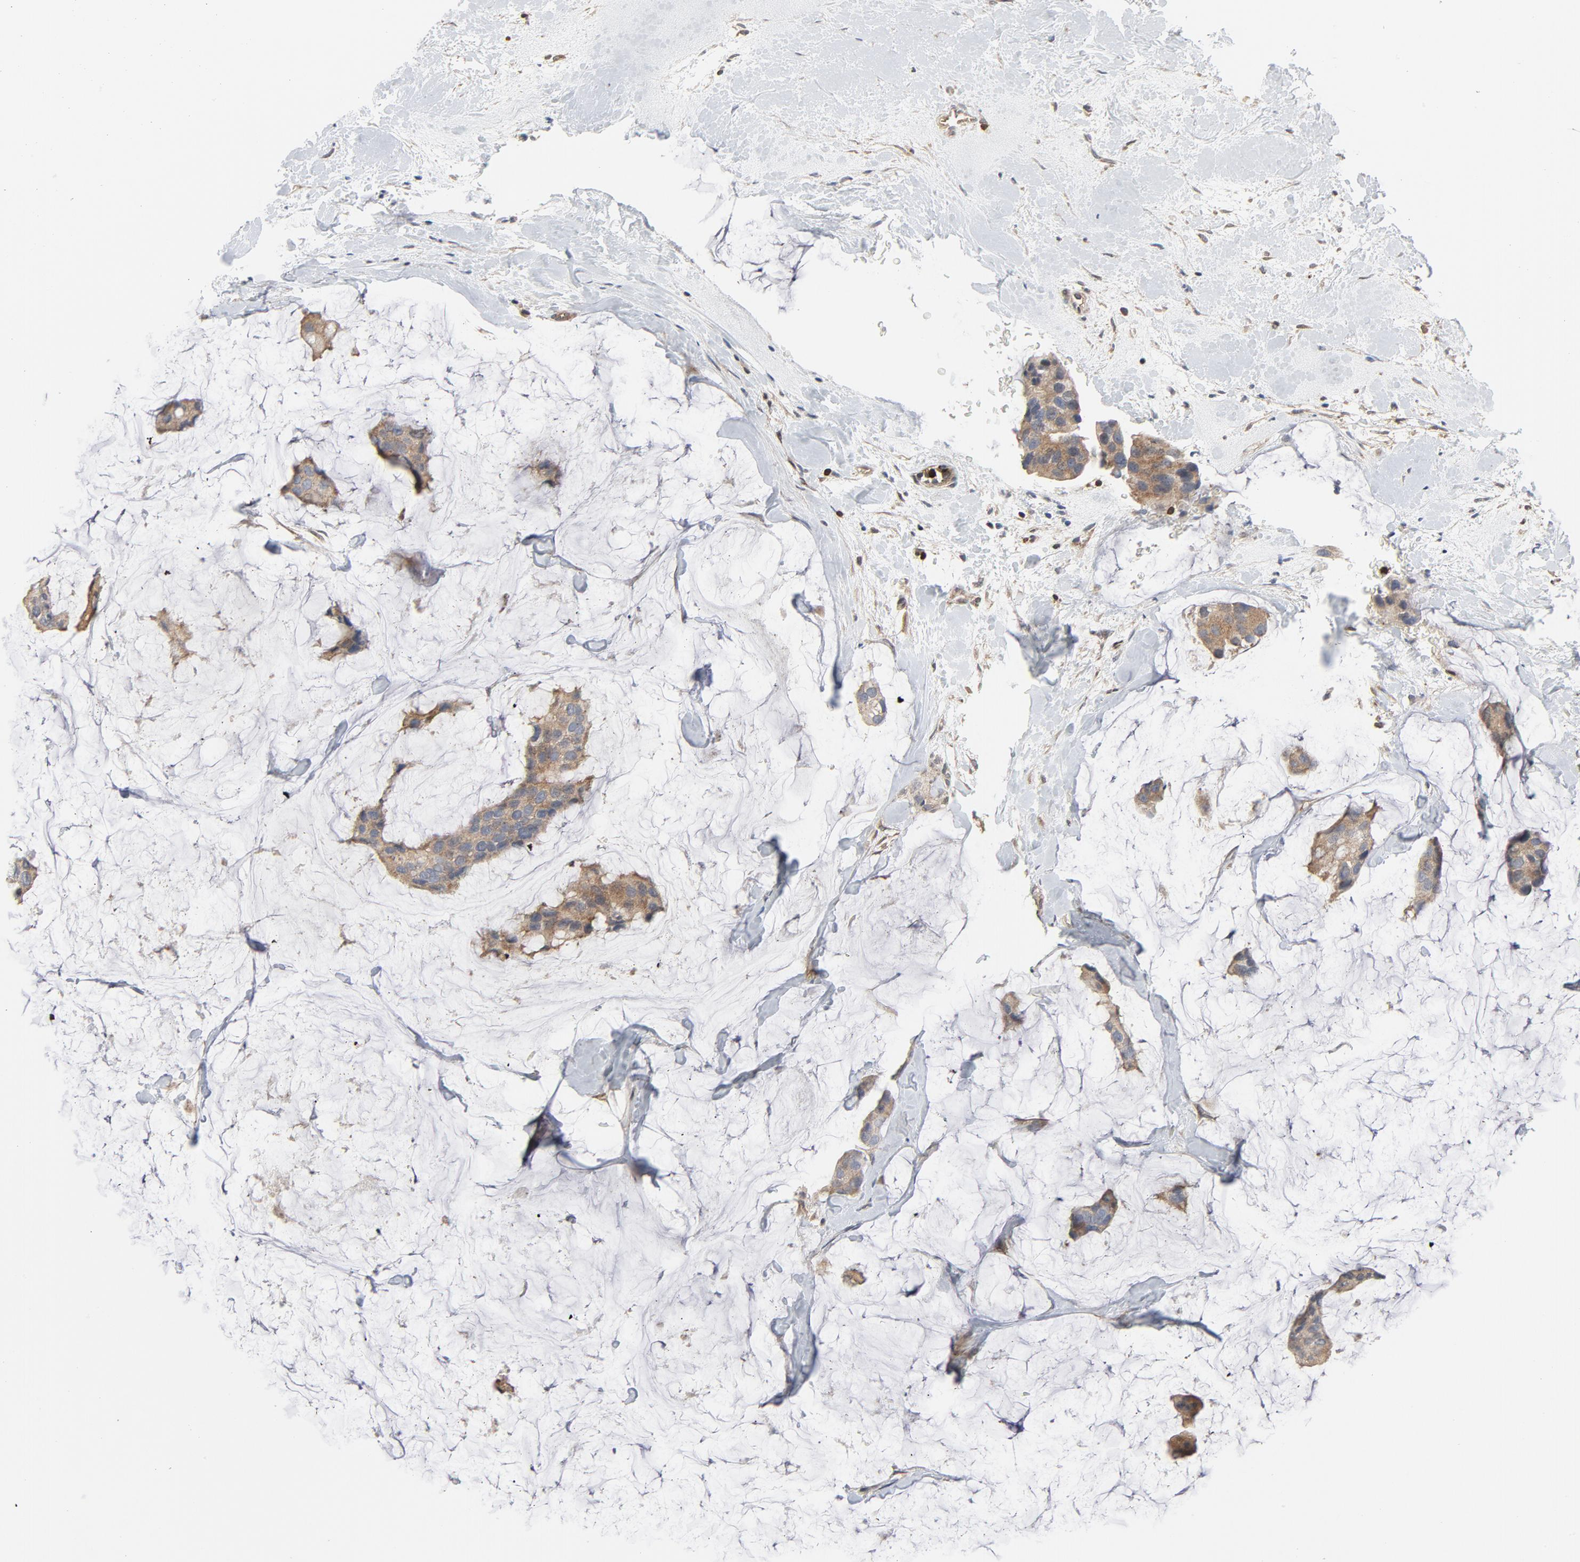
{"staining": {"intensity": "weak", "quantity": ">75%", "location": "cytoplasmic/membranous"}, "tissue": "breast cancer", "cell_type": "Tumor cells", "image_type": "cancer", "snomed": [{"axis": "morphology", "description": "Normal tissue, NOS"}, {"axis": "morphology", "description": "Duct carcinoma"}, {"axis": "topography", "description": "Breast"}], "caption": "An image of human breast cancer stained for a protein reveals weak cytoplasmic/membranous brown staining in tumor cells. (Stains: DAB (3,3'-diaminobenzidine) in brown, nuclei in blue, Microscopy: brightfield microscopy at high magnification).", "gene": "TRADD", "patient": {"sex": "female", "age": 50}}